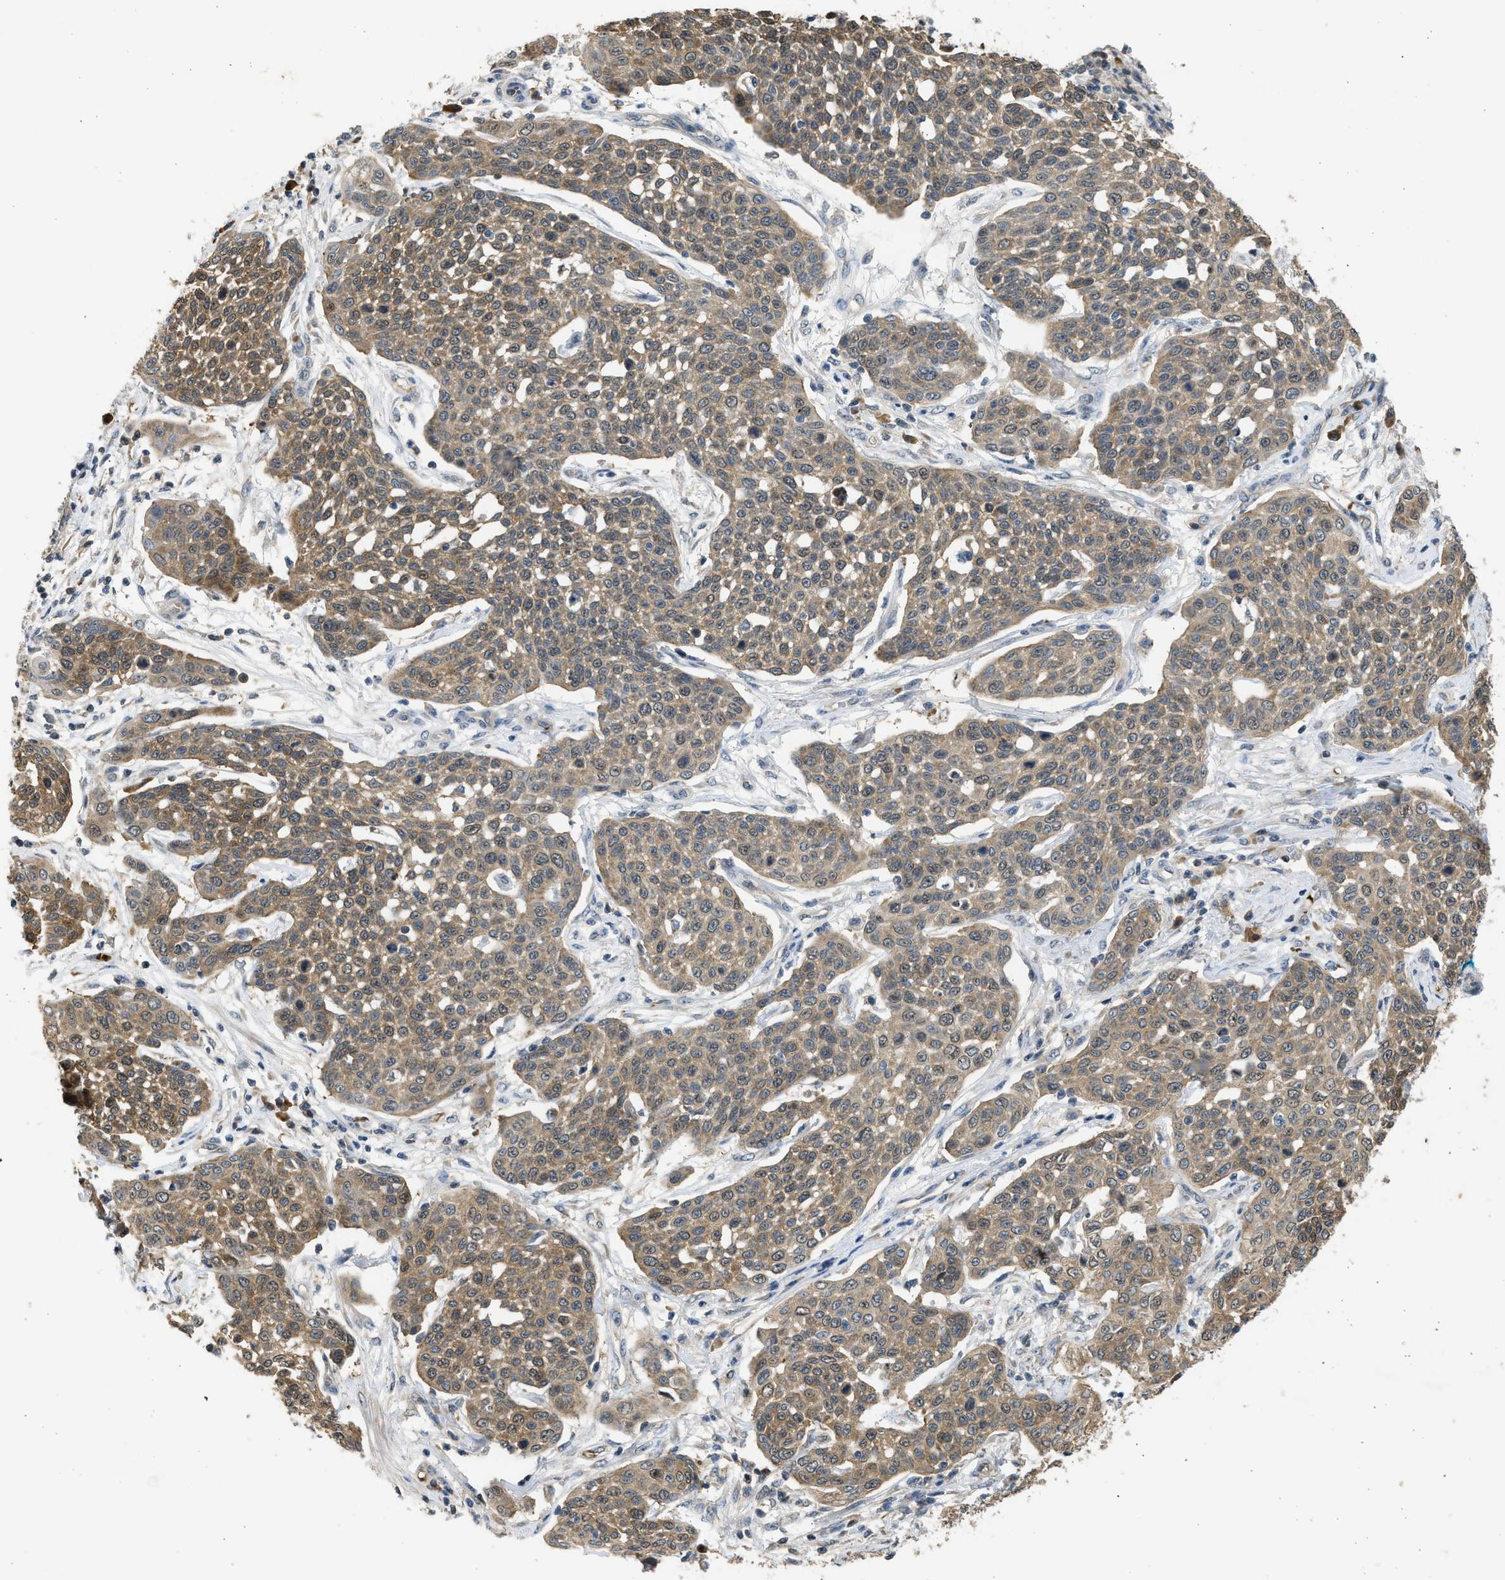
{"staining": {"intensity": "moderate", "quantity": ">75%", "location": "cytoplasmic/membranous"}, "tissue": "cervical cancer", "cell_type": "Tumor cells", "image_type": "cancer", "snomed": [{"axis": "morphology", "description": "Squamous cell carcinoma, NOS"}, {"axis": "topography", "description": "Cervix"}], "caption": "Squamous cell carcinoma (cervical) stained with immunohistochemistry (IHC) demonstrates moderate cytoplasmic/membranous expression in approximately >75% of tumor cells. Immunohistochemistry (ihc) stains the protein in brown and the nuclei are stained blue.", "gene": "MAPK7", "patient": {"sex": "female", "age": 34}}